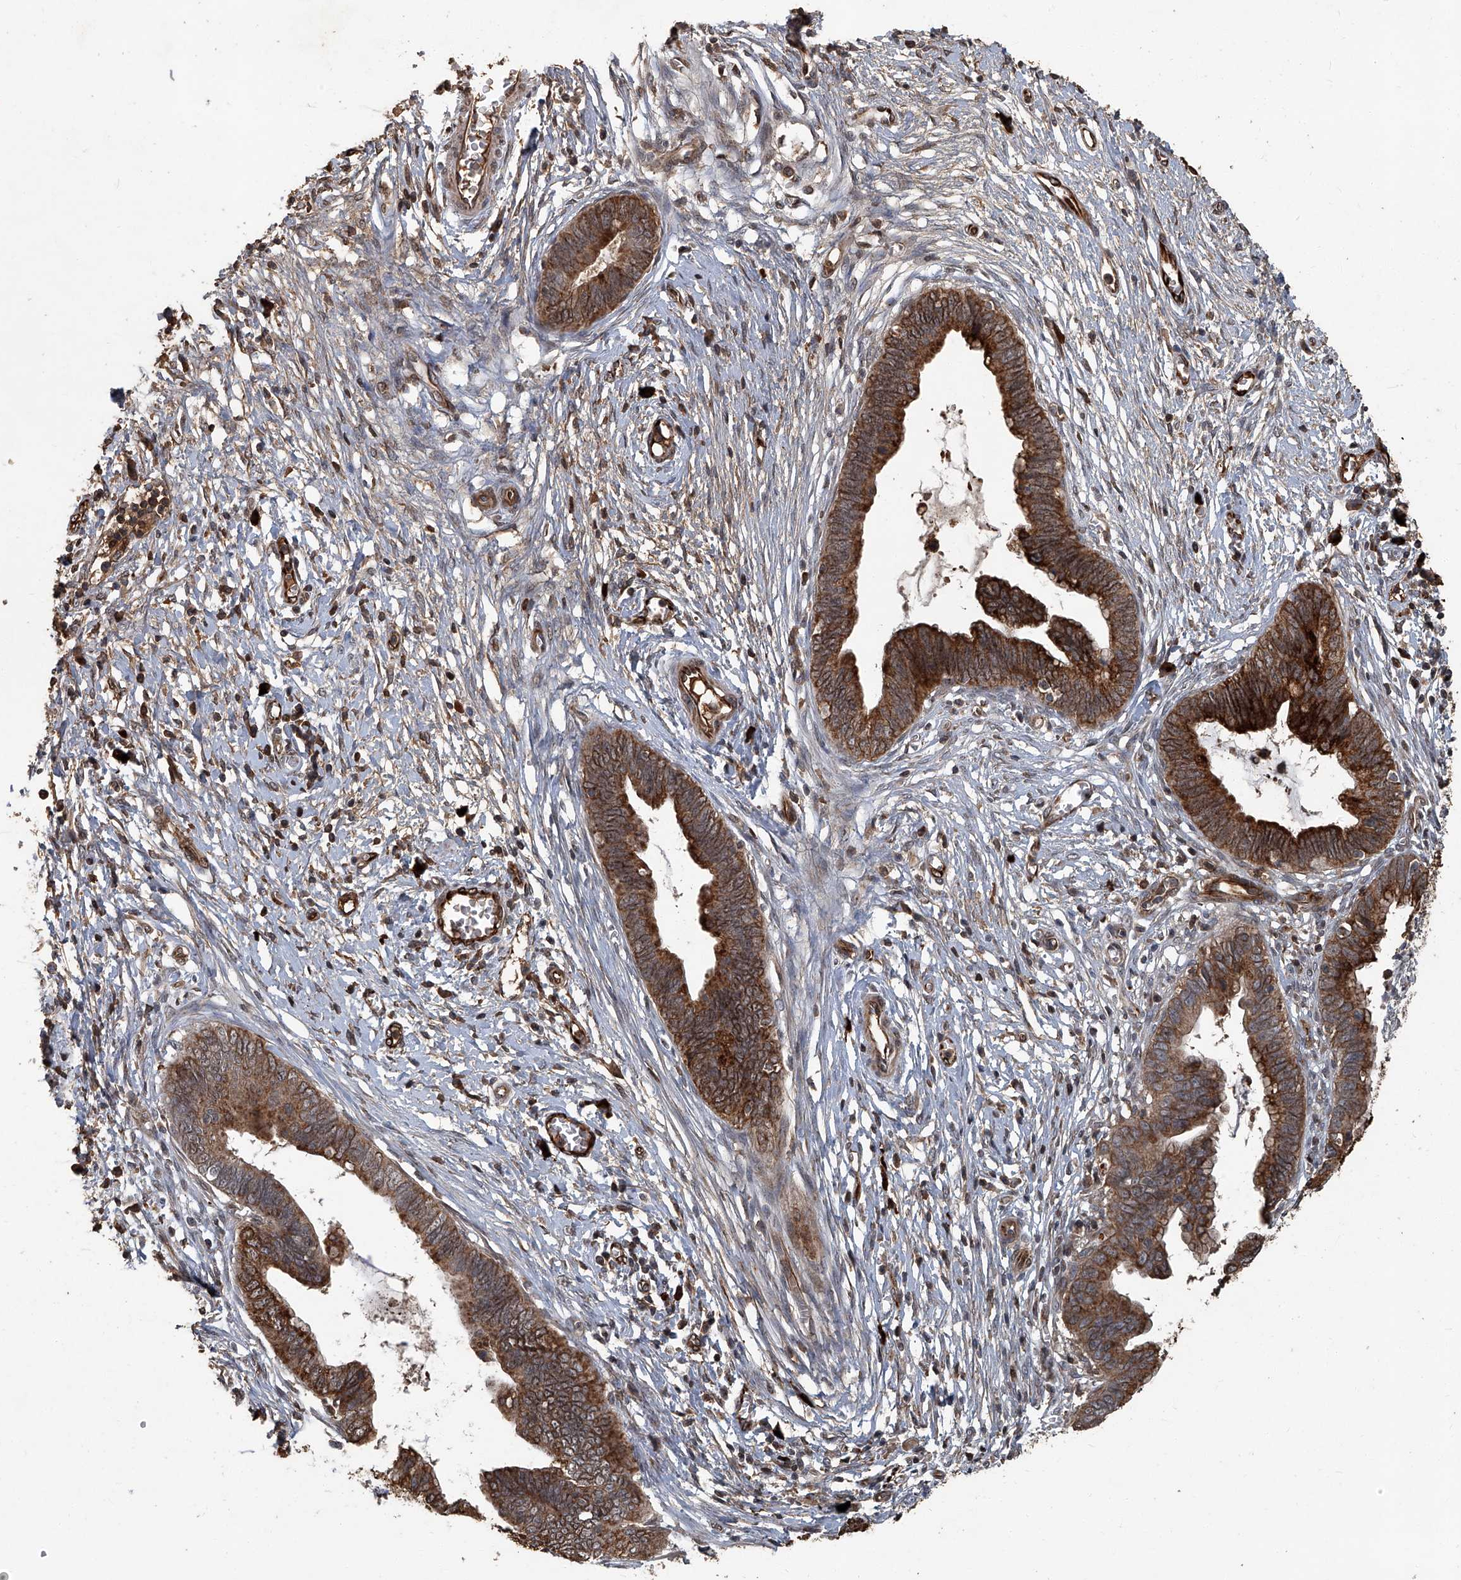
{"staining": {"intensity": "strong", "quantity": ">75%", "location": "cytoplasmic/membranous"}, "tissue": "cervical cancer", "cell_type": "Tumor cells", "image_type": "cancer", "snomed": [{"axis": "morphology", "description": "Adenocarcinoma, NOS"}, {"axis": "topography", "description": "Cervix"}], "caption": "Strong cytoplasmic/membranous expression for a protein is appreciated in about >75% of tumor cells of adenocarcinoma (cervical) using immunohistochemistry (IHC).", "gene": "GPR132", "patient": {"sex": "female", "age": 44}}